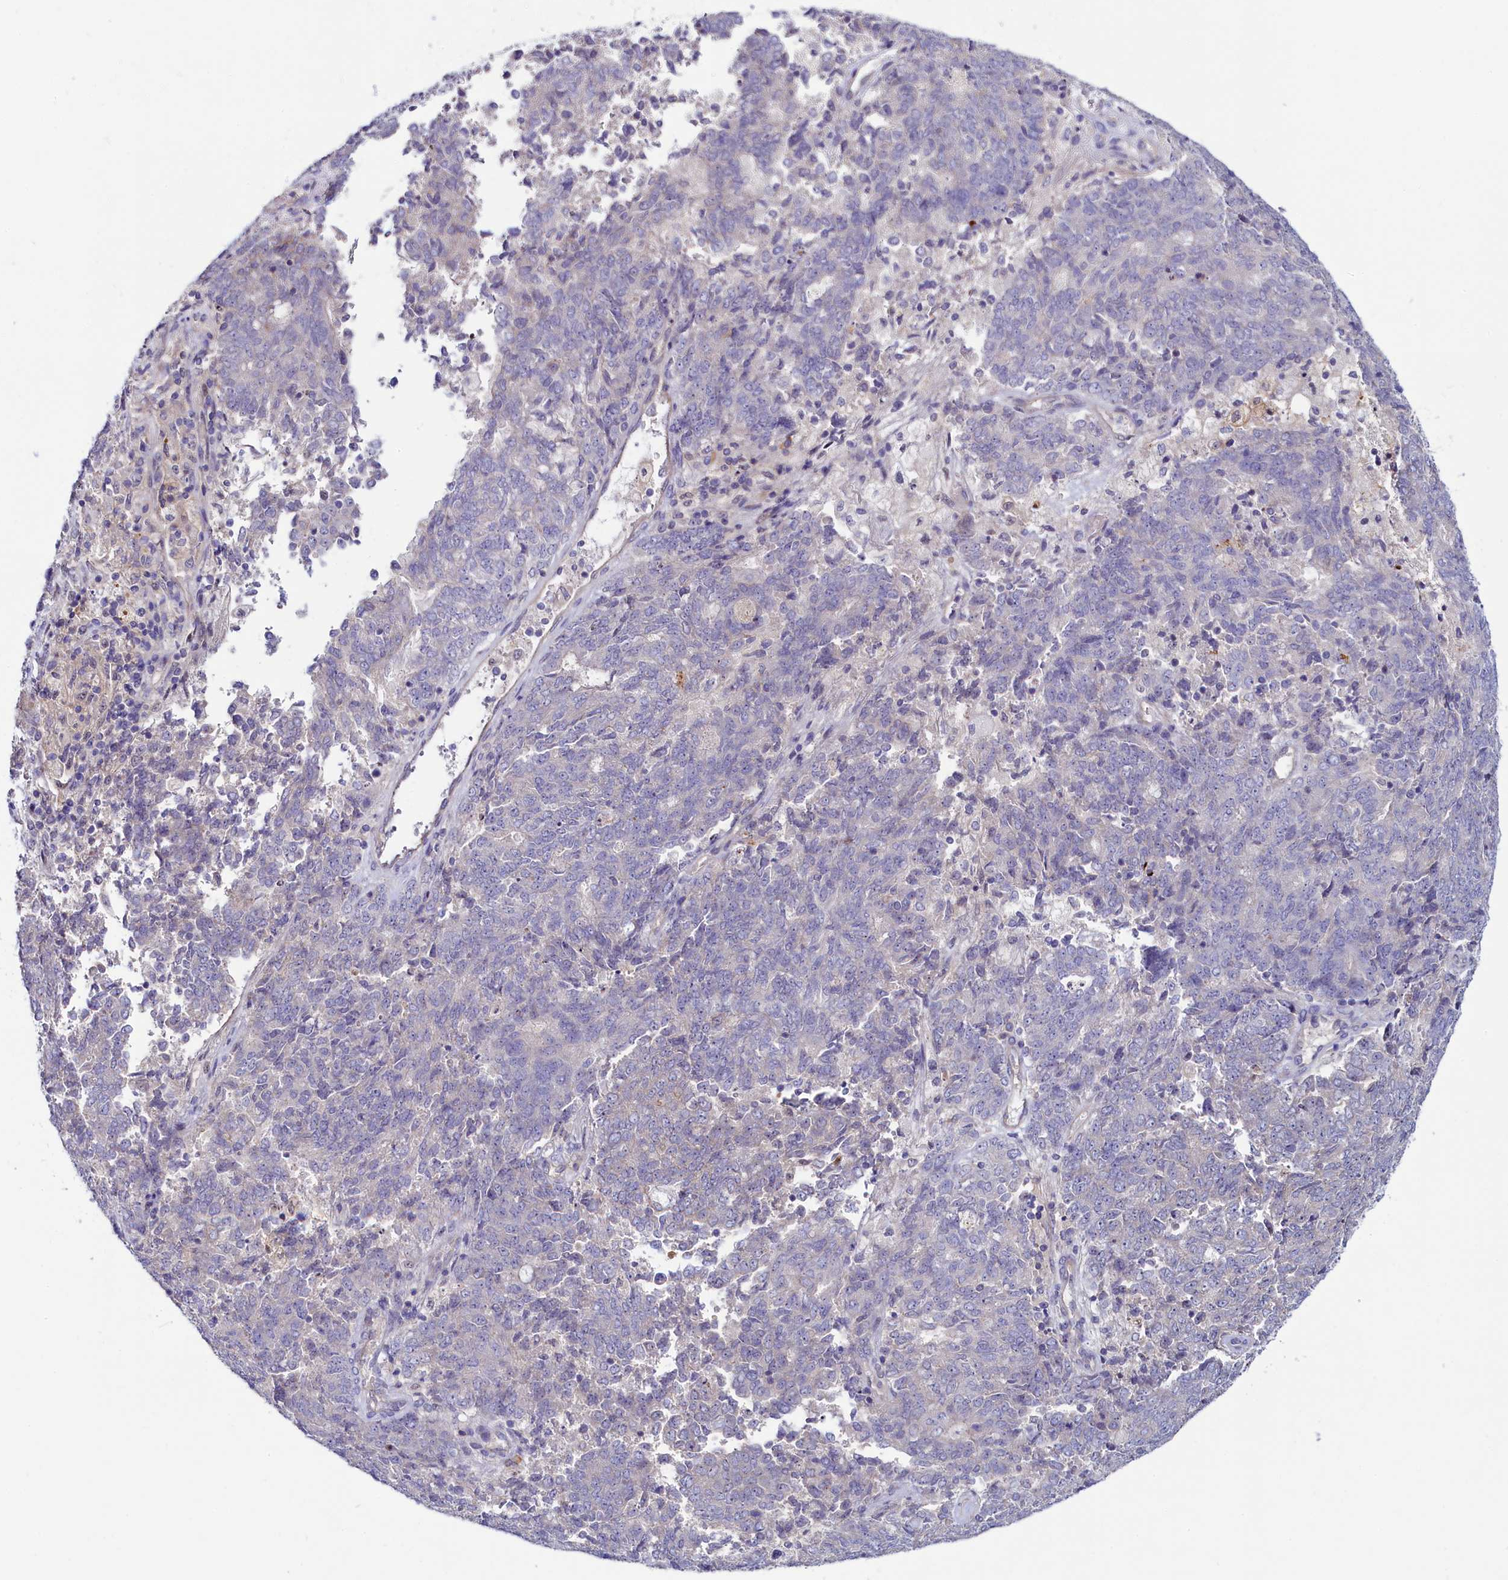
{"staining": {"intensity": "negative", "quantity": "none", "location": "none"}, "tissue": "endometrial cancer", "cell_type": "Tumor cells", "image_type": "cancer", "snomed": [{"axis": "morphology", "description": "Adenocarcinoma, NOS"}, {"axis": "topography", "description": "Endometrium"}], "caption": "DAB (3,3'-diaminobenzidine) immunohistochemical staining of human adenocarcinoma (endometrial) displays no significant expression in tumor cells. (Brightfield microscopy of DAB (3,3'-diaminobenzidine) immunohistochemistry at high magnification).", "gene": "ASTE1", "patient": {"sex": "female", "age": 80}}